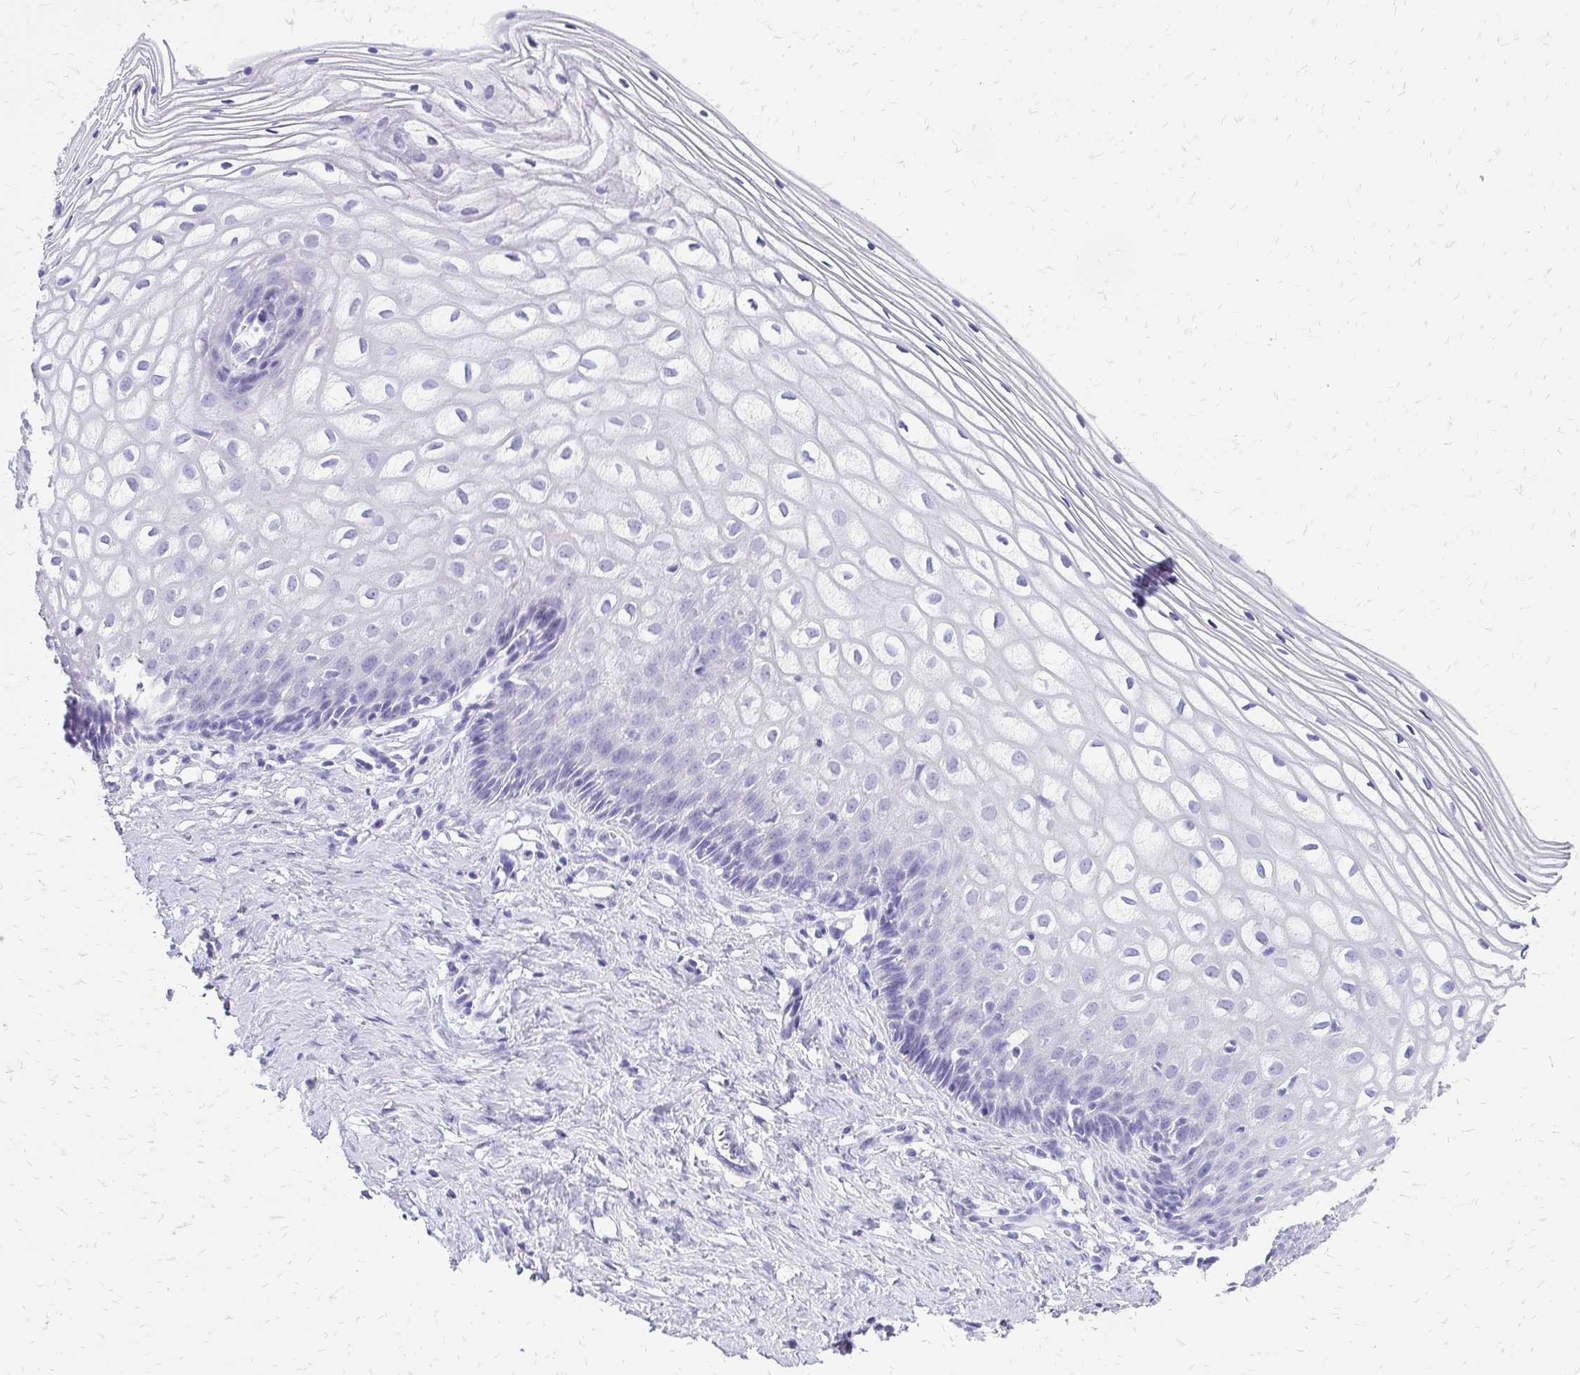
{"staining": {"intensity": "negative", "quantity": "none", "location": "none"}, "tissue": "cervix", "cell_type": "Glandular cells", "image_type": "normal", "snomed": [{"axis": "morphology", "description": "Normal tissue, NOS"}, {"axis": "topography", "description": "Cervix"}], "caption": "A high-resolution micrograph shows immunohistochemistry (IHC) staining of benign cervix, which demonstrates no significant expression in glandular cells. The staining was performed using DAB (3,3'-diaminobenzidine) to visualize the protein expression in brown, while the nuclei were stained in blue with hematoxylin (Magnification: 20x).", "gene": "SLC32A1", "patient": {"sex": "female", "age": 36}}